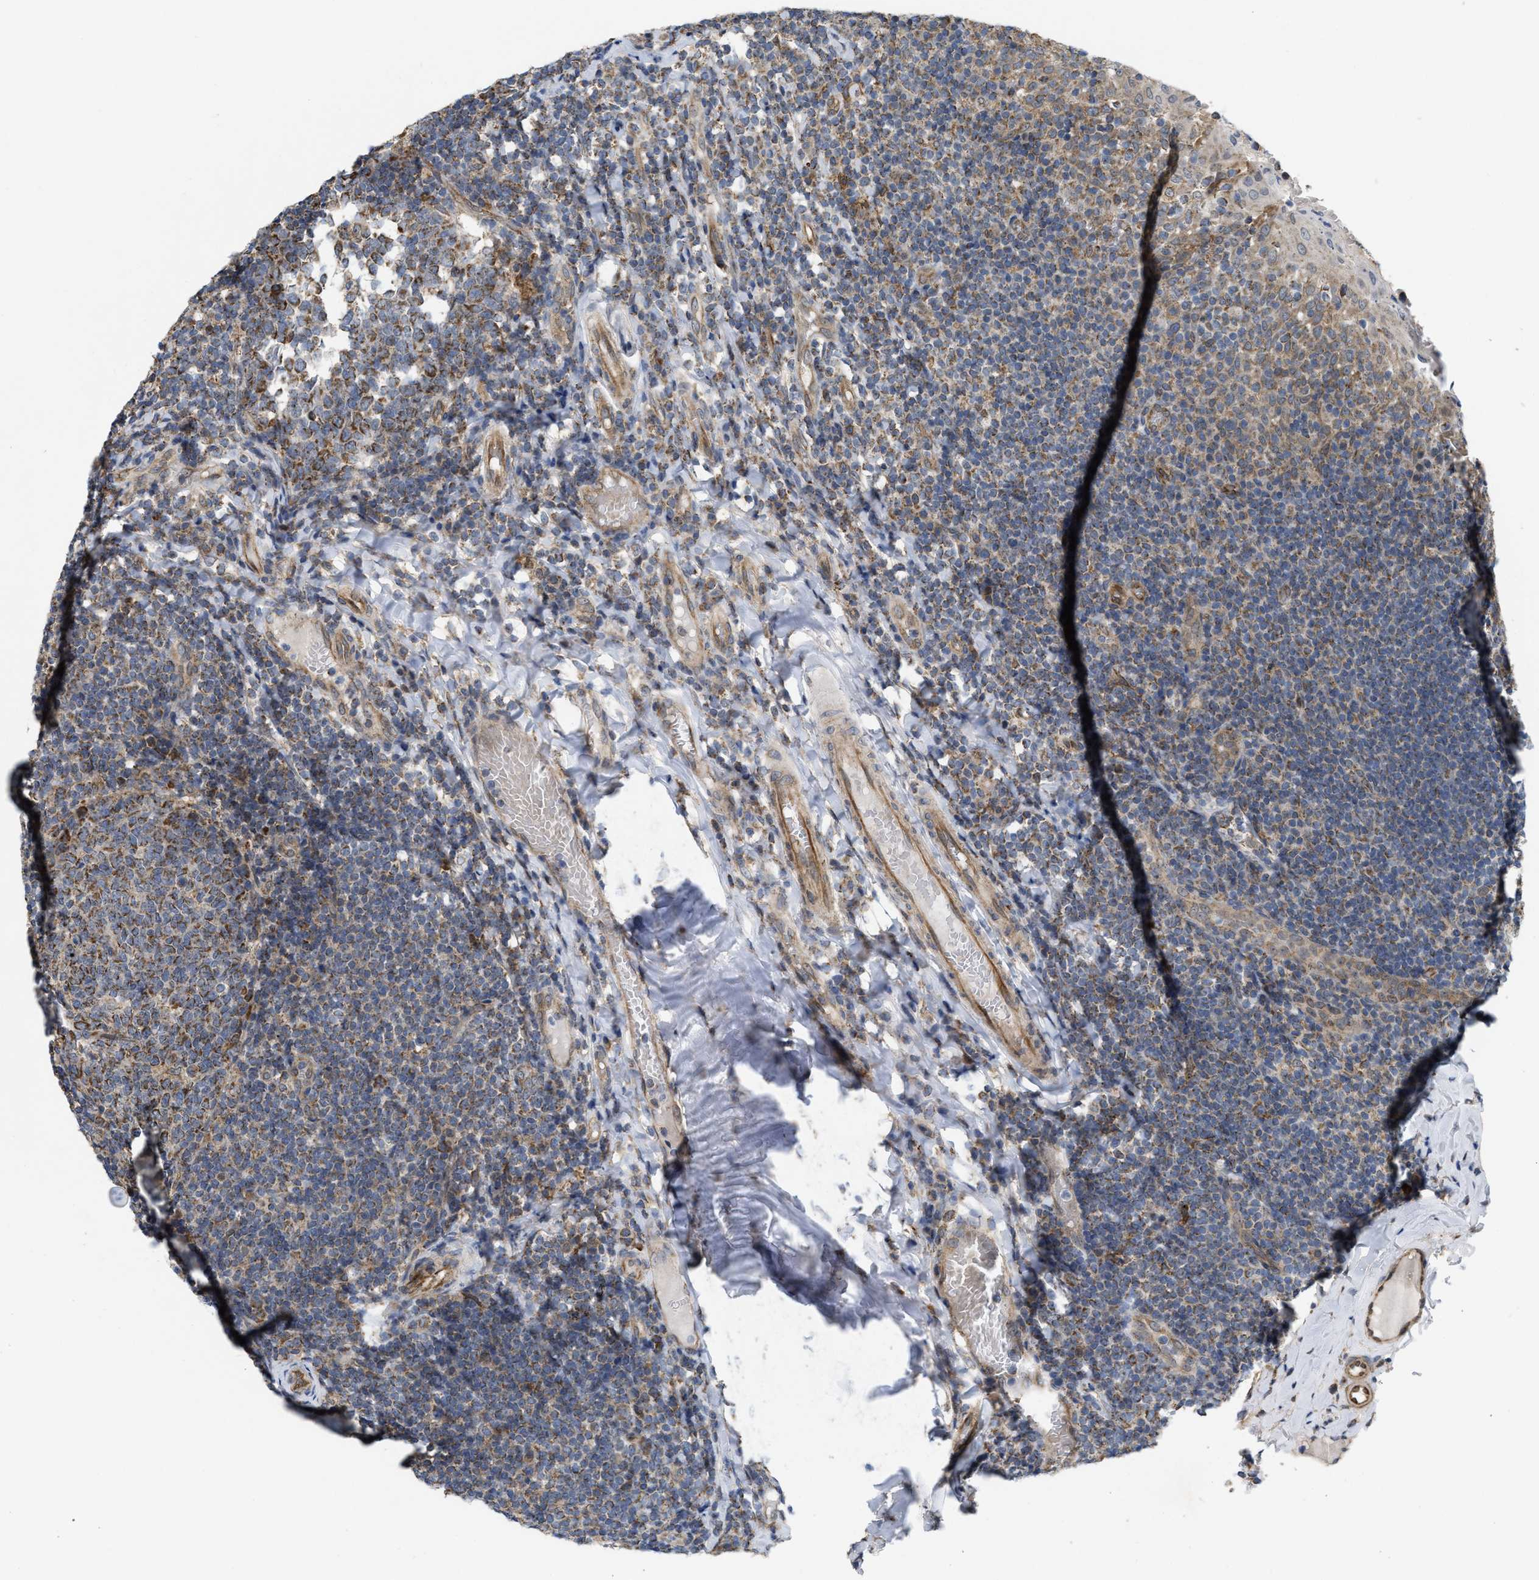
{"staining": {"intensity": "moderate", "quantity": "<25%", "location": "cytoplasmic/membranous"}, "tissue": "tonsil", "cell_type": "Germinal center cells", "image_type": "normal", "snomed": [{"axis": "morphology", "description": "Normal tissue, NOS"}, {"axis": "topography", "description": "Tonsil"}], "caption": "Immunohistochemistry (DAB) staining of normal human tonsil displays moderate cytoplasmic/membranous protein positivity in approximately <25% of germinal center cells.", "gene": "EOGT", "patient": {"sex": "female", "age": 19}}